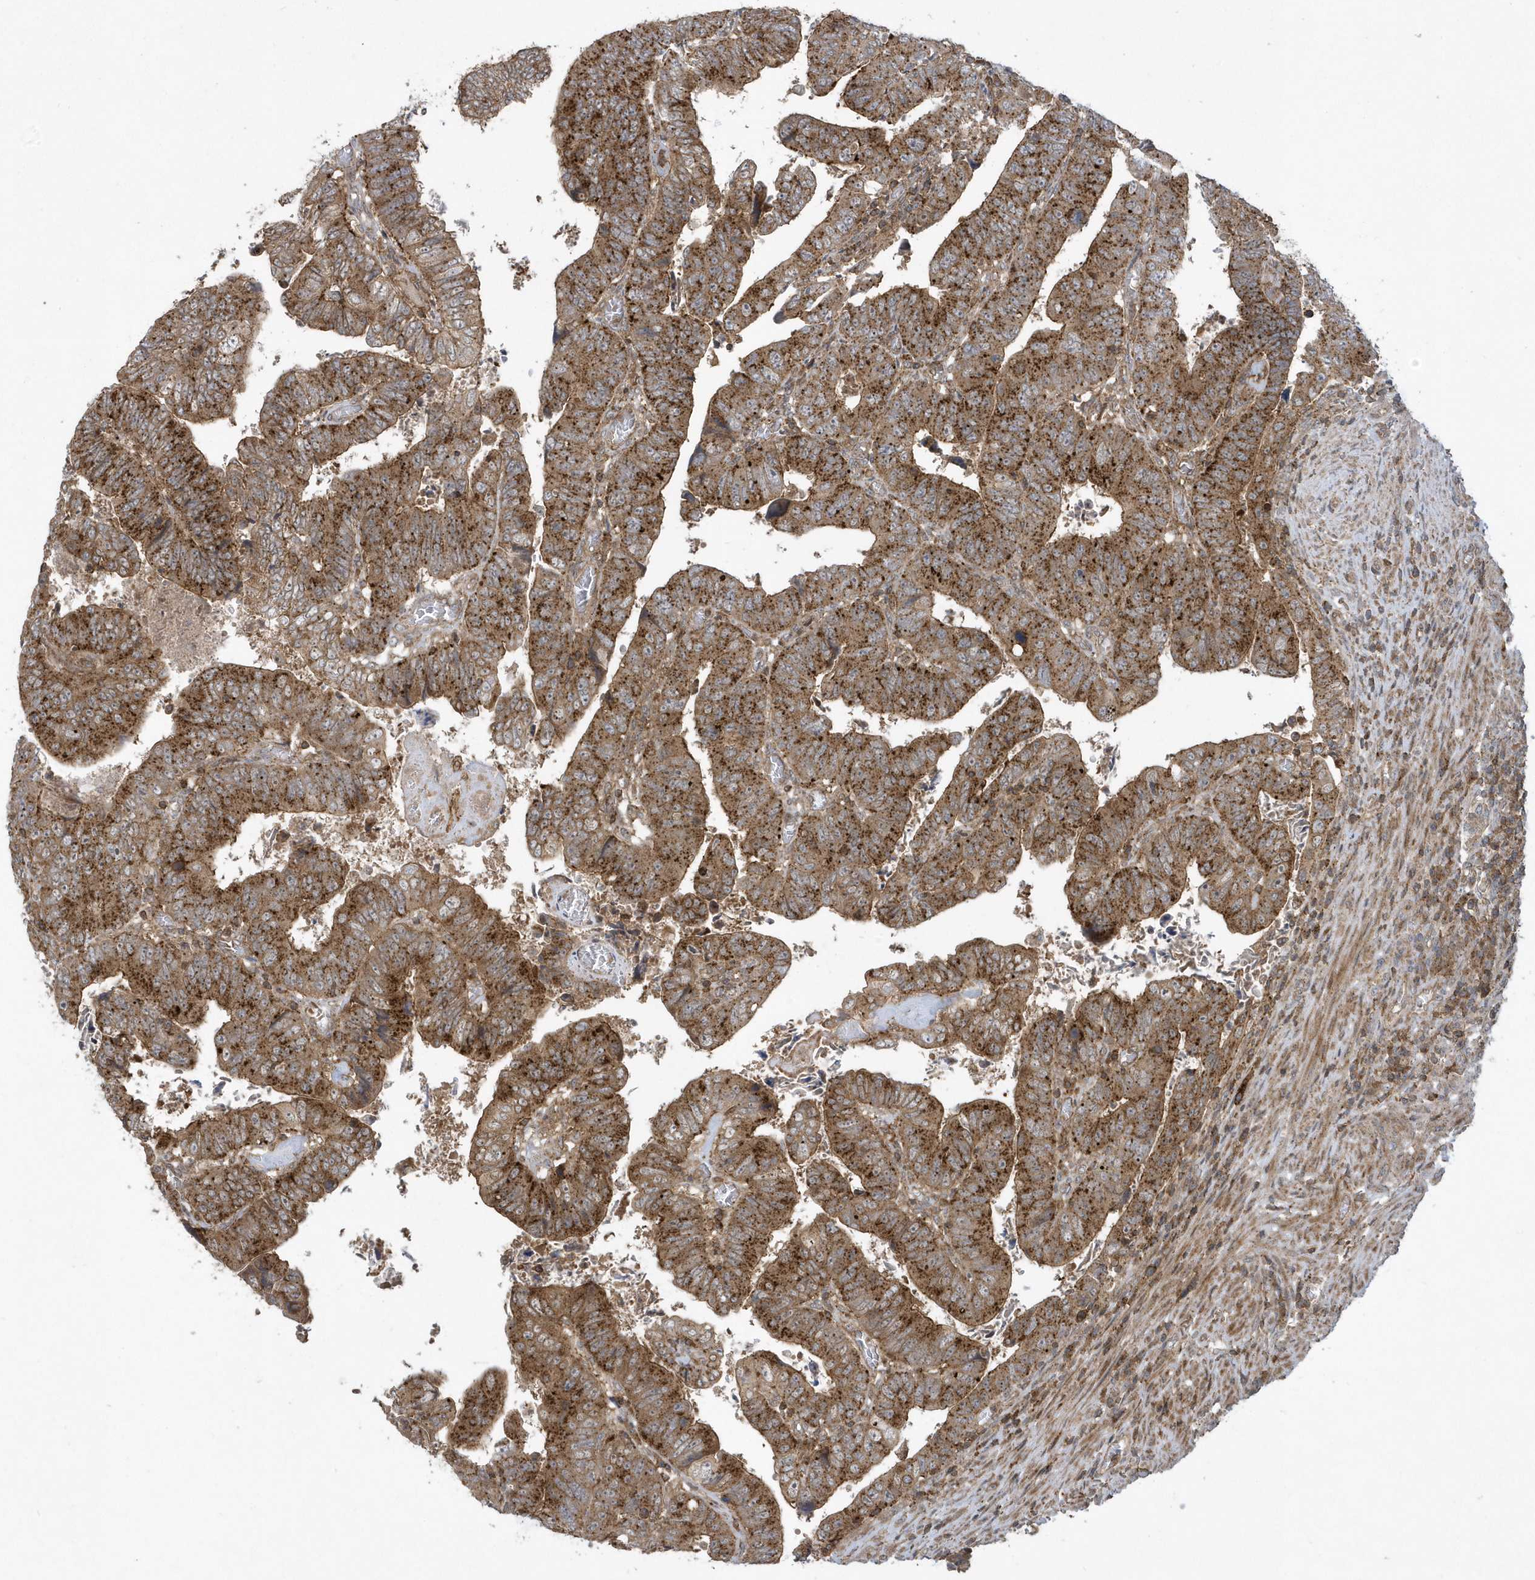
{"staining": {"intensity": "moderate", "quantity": ">75%", "location": "cytoplasmic/membranous"}, "tissue": "colorectal cancer", "cell_type": "Tumor cells", "image_type": "cancer", "snomed": [{"axis": "morphology", "description": "Normal tissue, NOS"}, {"axis": "morphology", "description": "Adenocarcinoma, NOS"}, {"axis": "topography", "description": "Rectum"}], "caption": "Protein staining by immunohistochemistry (IHC) displays moderate cytoplasmic/membranous expression in approximately >75% of tumor cells in adenocarcinoma (colorectal). The protein is shown in brown color, while the nuclei are stained blue.", "gene": "STAMBP", "patient": {"sex": "female", "age": 65}}